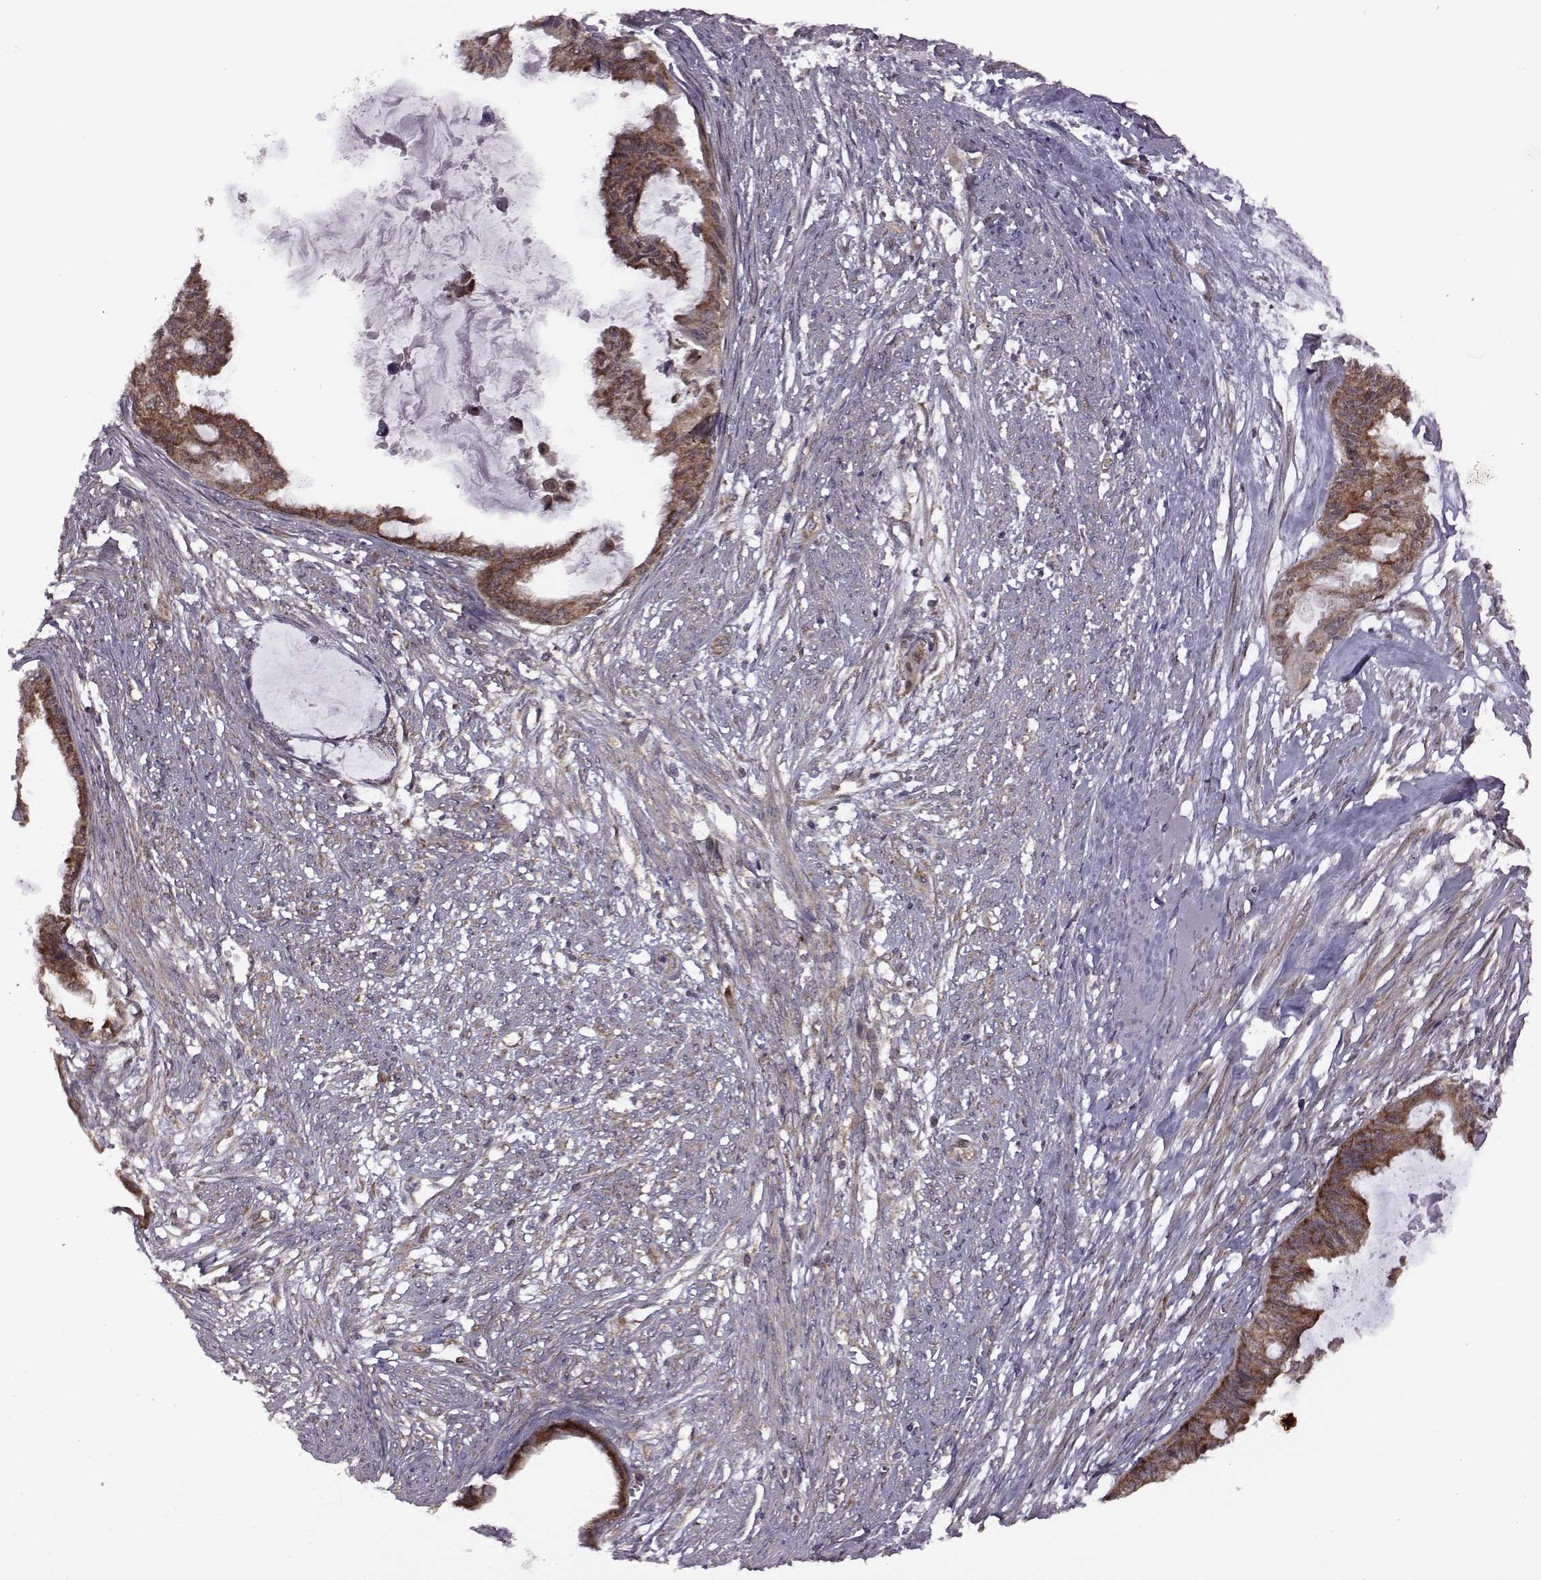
{"staining": {"intensity": "strong", "quantity": ">75%", "location": "cytoplasmic/membranous"}, "tissue": "endometrial cancer", "cell_type": "Tumor cells", "image_type": "cancer", "snomed": [{"axis": "morphology", "description": "Adenocarcinoma, NOS"}, {"axis": "topography", "description": "Endometrium"}], "caption": "Endometrial cancer (adenocarcinoma) tissue reveals strong cytoplasmic/membranous staining in approximately >75% of tumor cells", "gene": "URI1", "patient": {"sex": "female", "age": 86}}